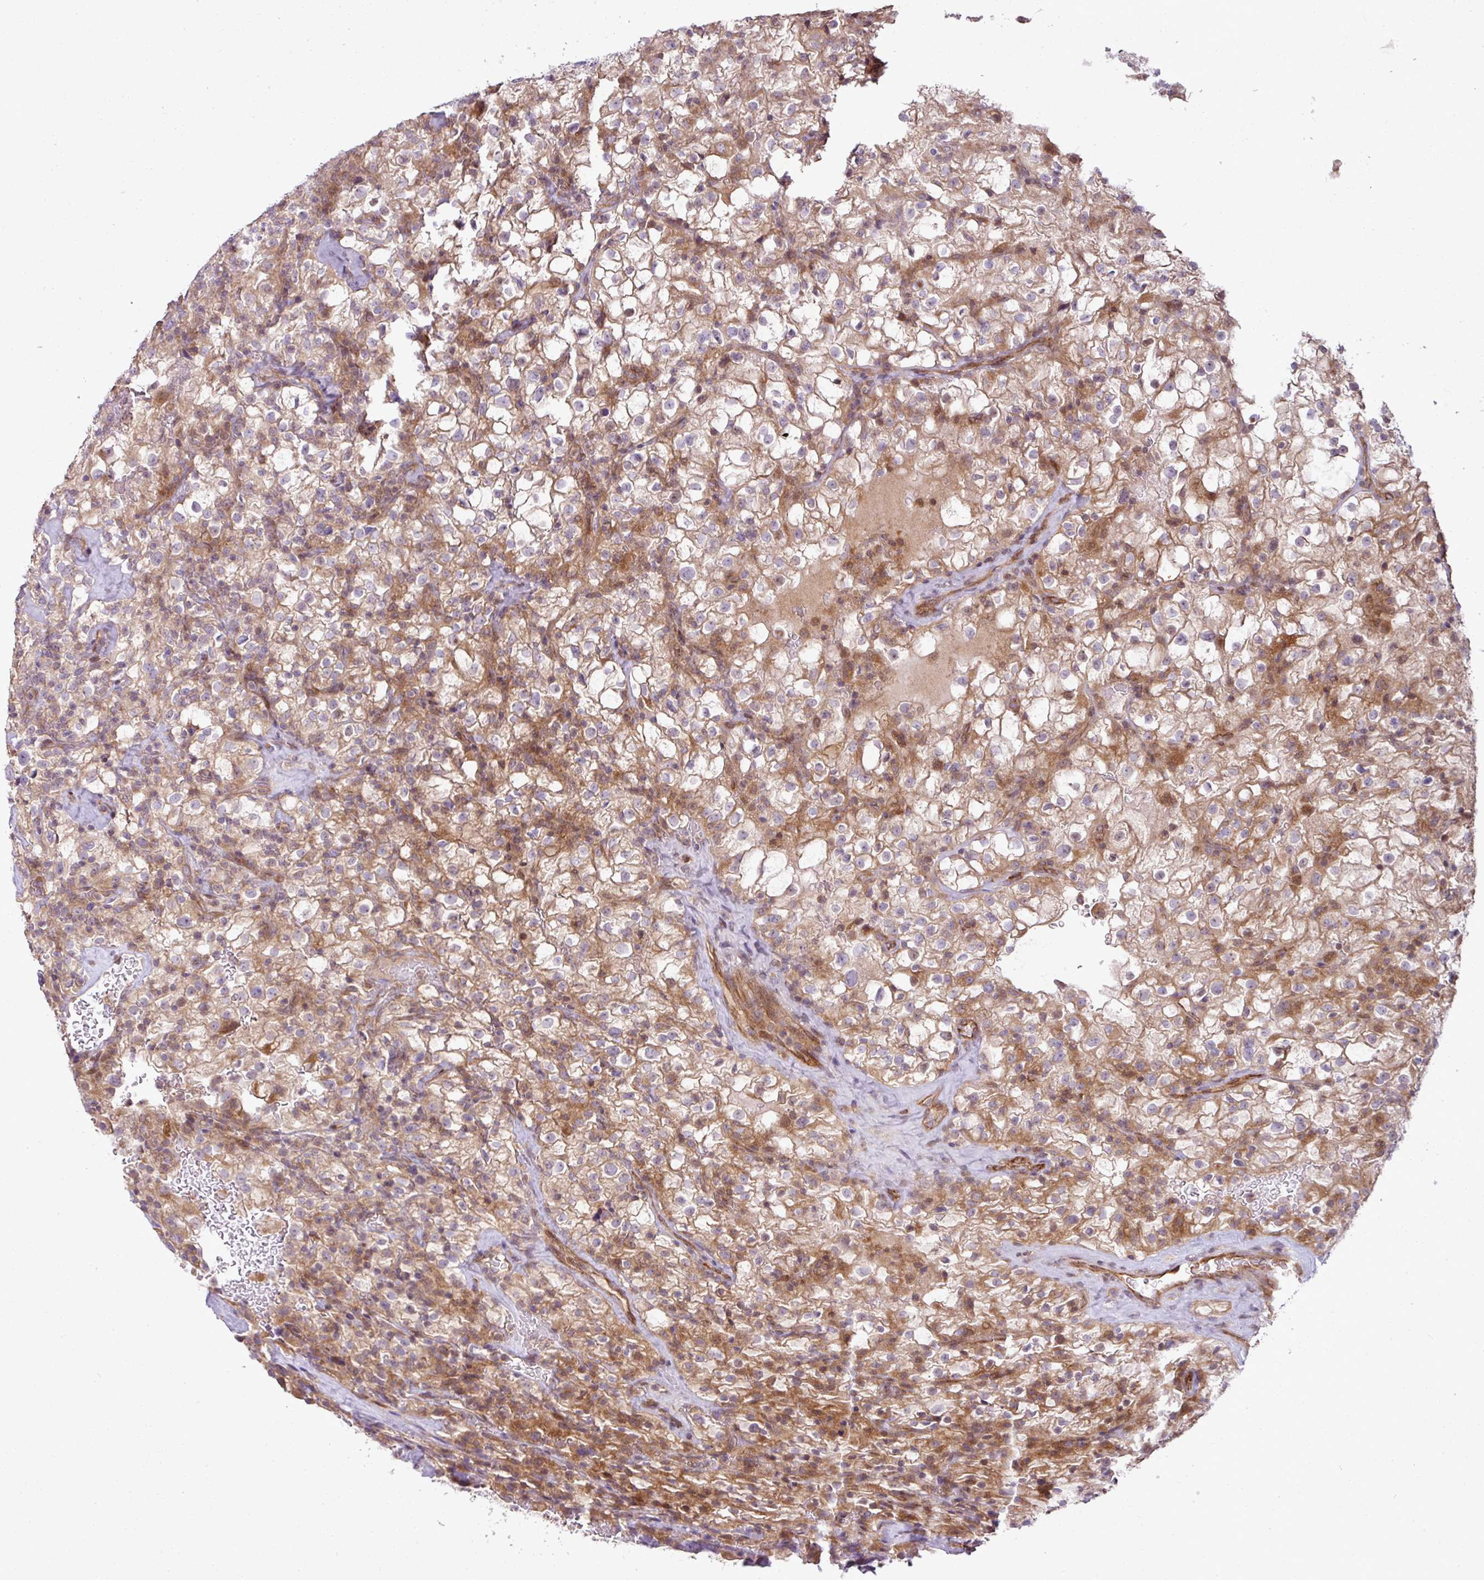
{"staining": {"intensity": "weak", "quantity": "25%-75%", "location": "cytoplasmic/membranous"}, "tissue": "renal cancer", "cell_type": "Tumor cells", "image_type": "cancer", "snomed": [{"axis": "morphology", "description": "Adenocarcinoma, NOS"}, {"axis": "topography", "description": "Kidney"}], "caption": "A histopathology image of human renal cancer (adenocarcinoma) stained for a protein demonstrates weak cytoplasmic/membranous brown staining in tumor cells.", "gene": "COX18", "patient": {"sex": "female", "age": 74}}